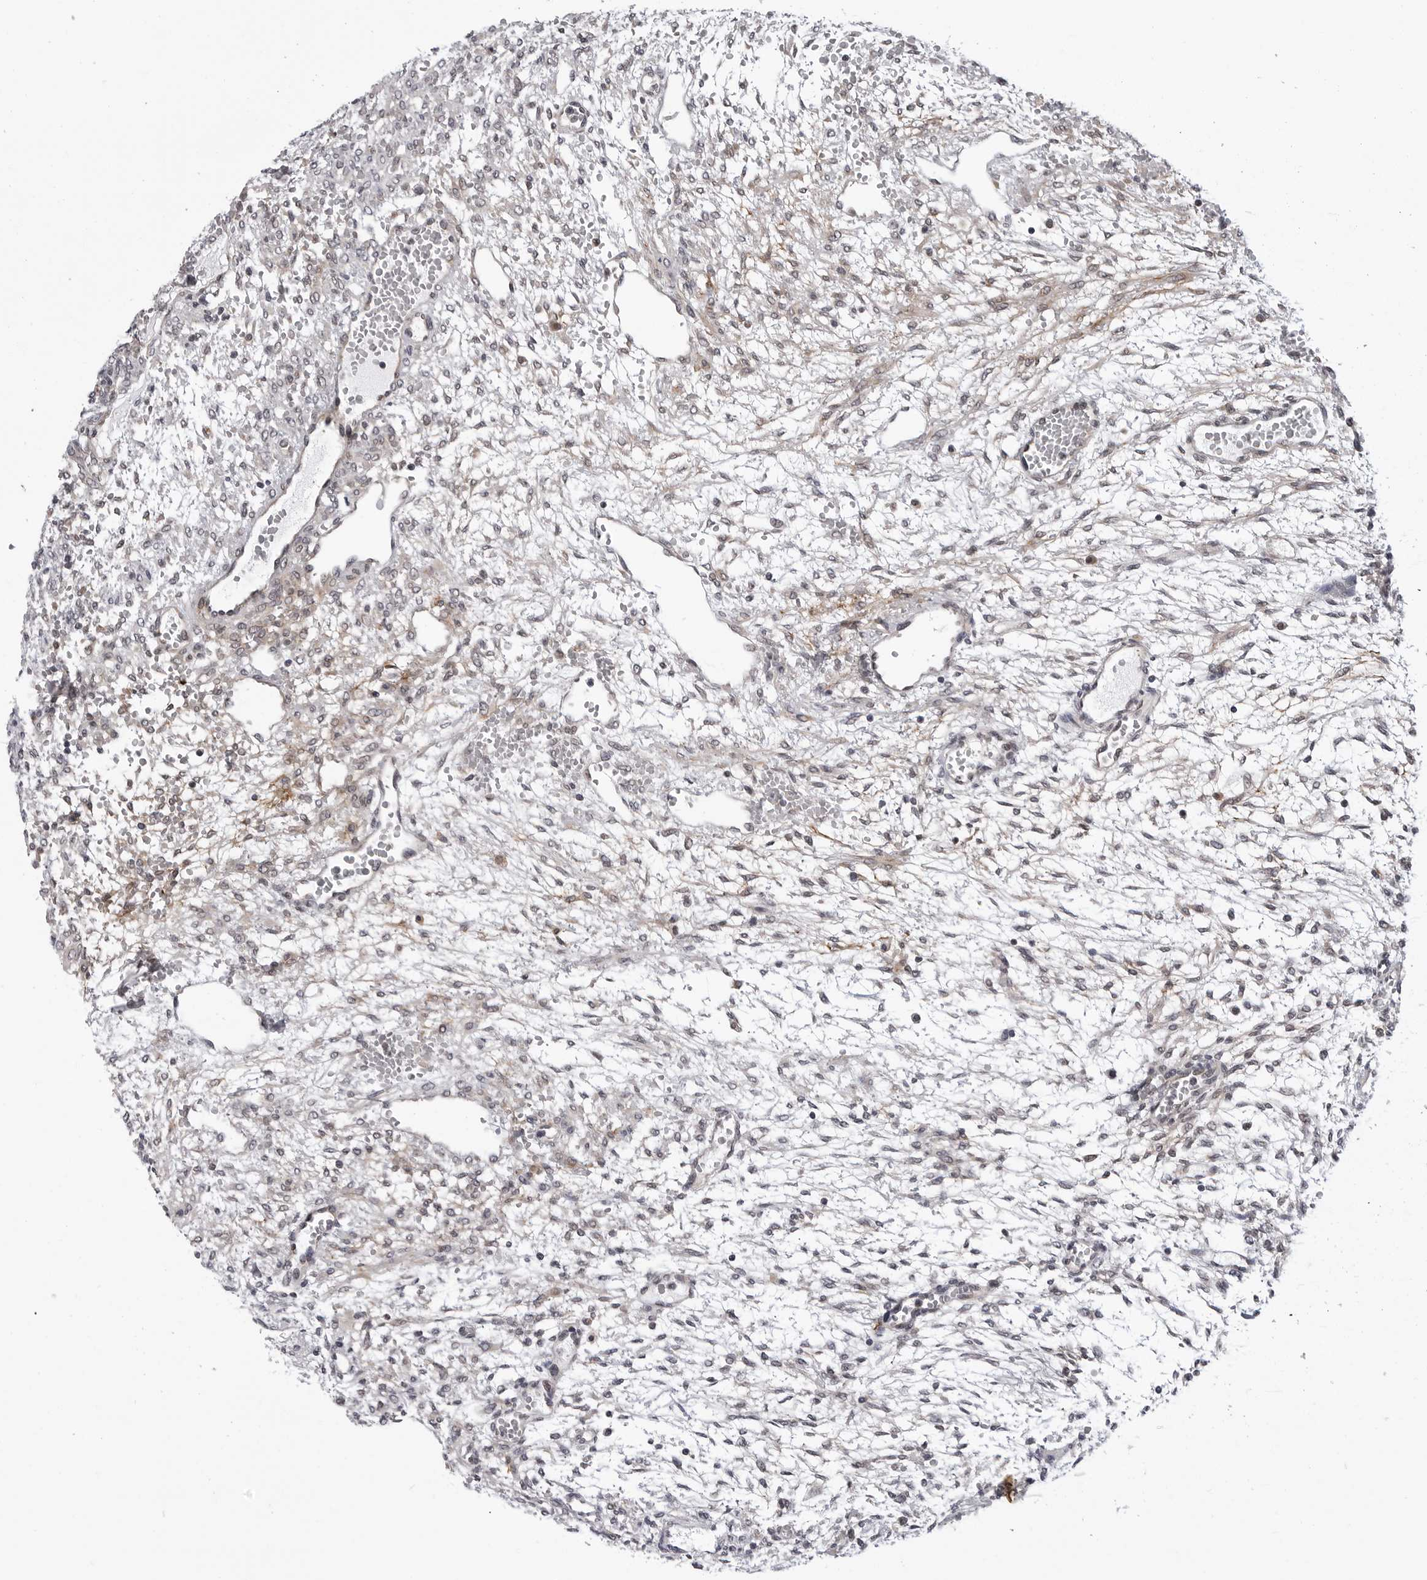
{"staining": {"intensity": "negative", "quantity": "none", "location": "none"}, "tissue": "ovary", "cell_type": "Ovarian stroma cells", "image_type": "normal", "snomed": [{"axis": "morphology", "description": "Normal tissue, NOS"}, {"axis": "topography", "description": "Ovary"}], "caption": "The IHC micrograph has no significant positivity in ovarian stroma cells of ovary. (DAB (3,3'-diaminobenzidine) immunohistochemistry (IHC) visualized using brightfield microscopy, high magnification).", "gene": "KIAA1614", "patient": {"sex": "female", "age": 34}}